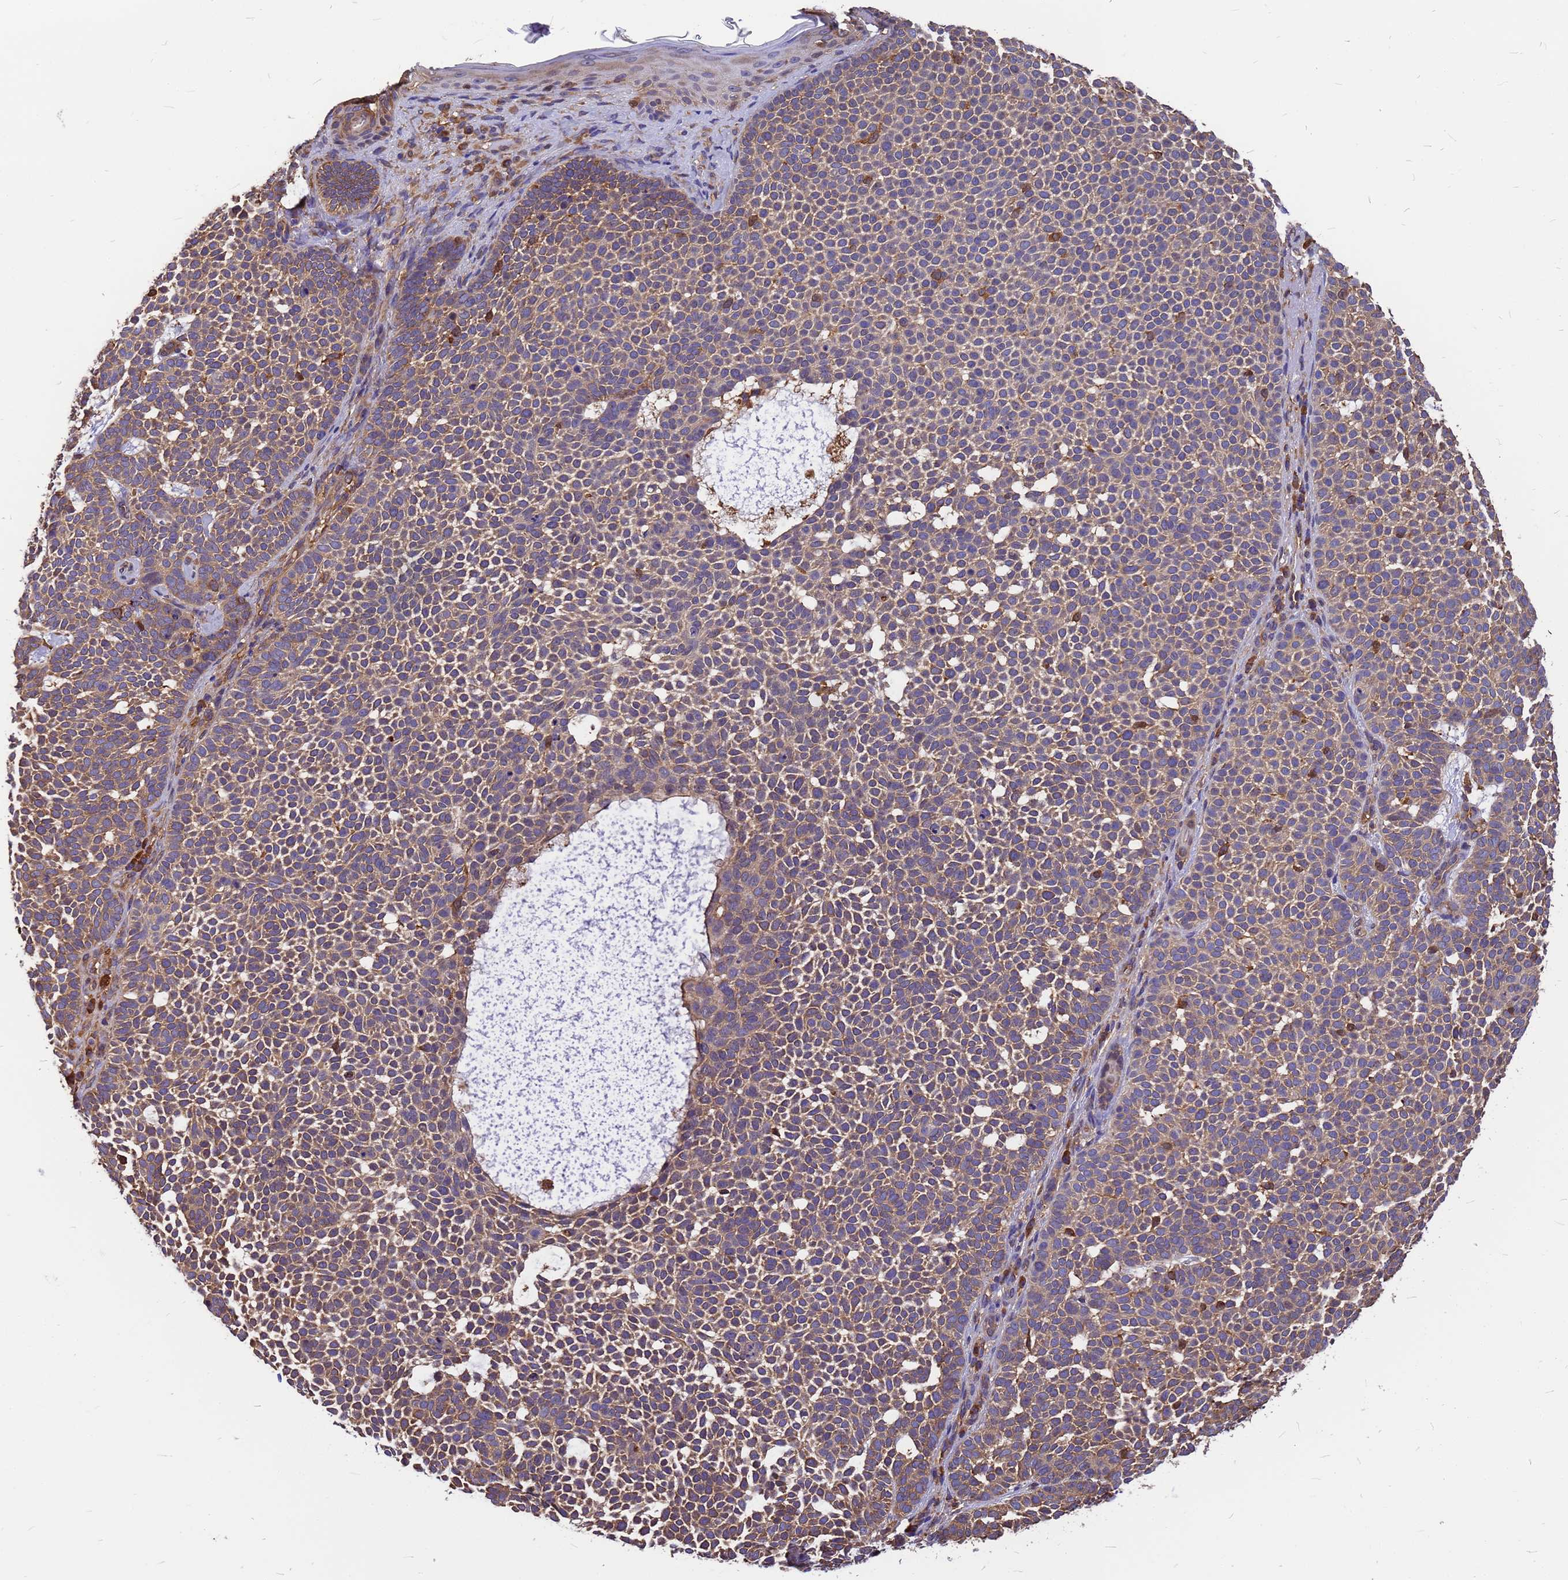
{"staining": {"intensity": "weak", "quantity": ">75%", "location": "cytoplasmic/membranous"}, "tissue": "skin cancer", "cell_type": "Tumor cells", "image_type": "cancer", "snomed": [{"axis": "morphology", "description": "Basal cell carcinoma"}, {"axis": "topography", "description": "Skin"}], "caption": "The photomicrograph exhibits a brown stain indicating the presence of a protein in the cytoplasmic/membranous of tumor cells in skin cancer.", "gene": "GID4", "patient": {"sex": "female", "age": 77}}